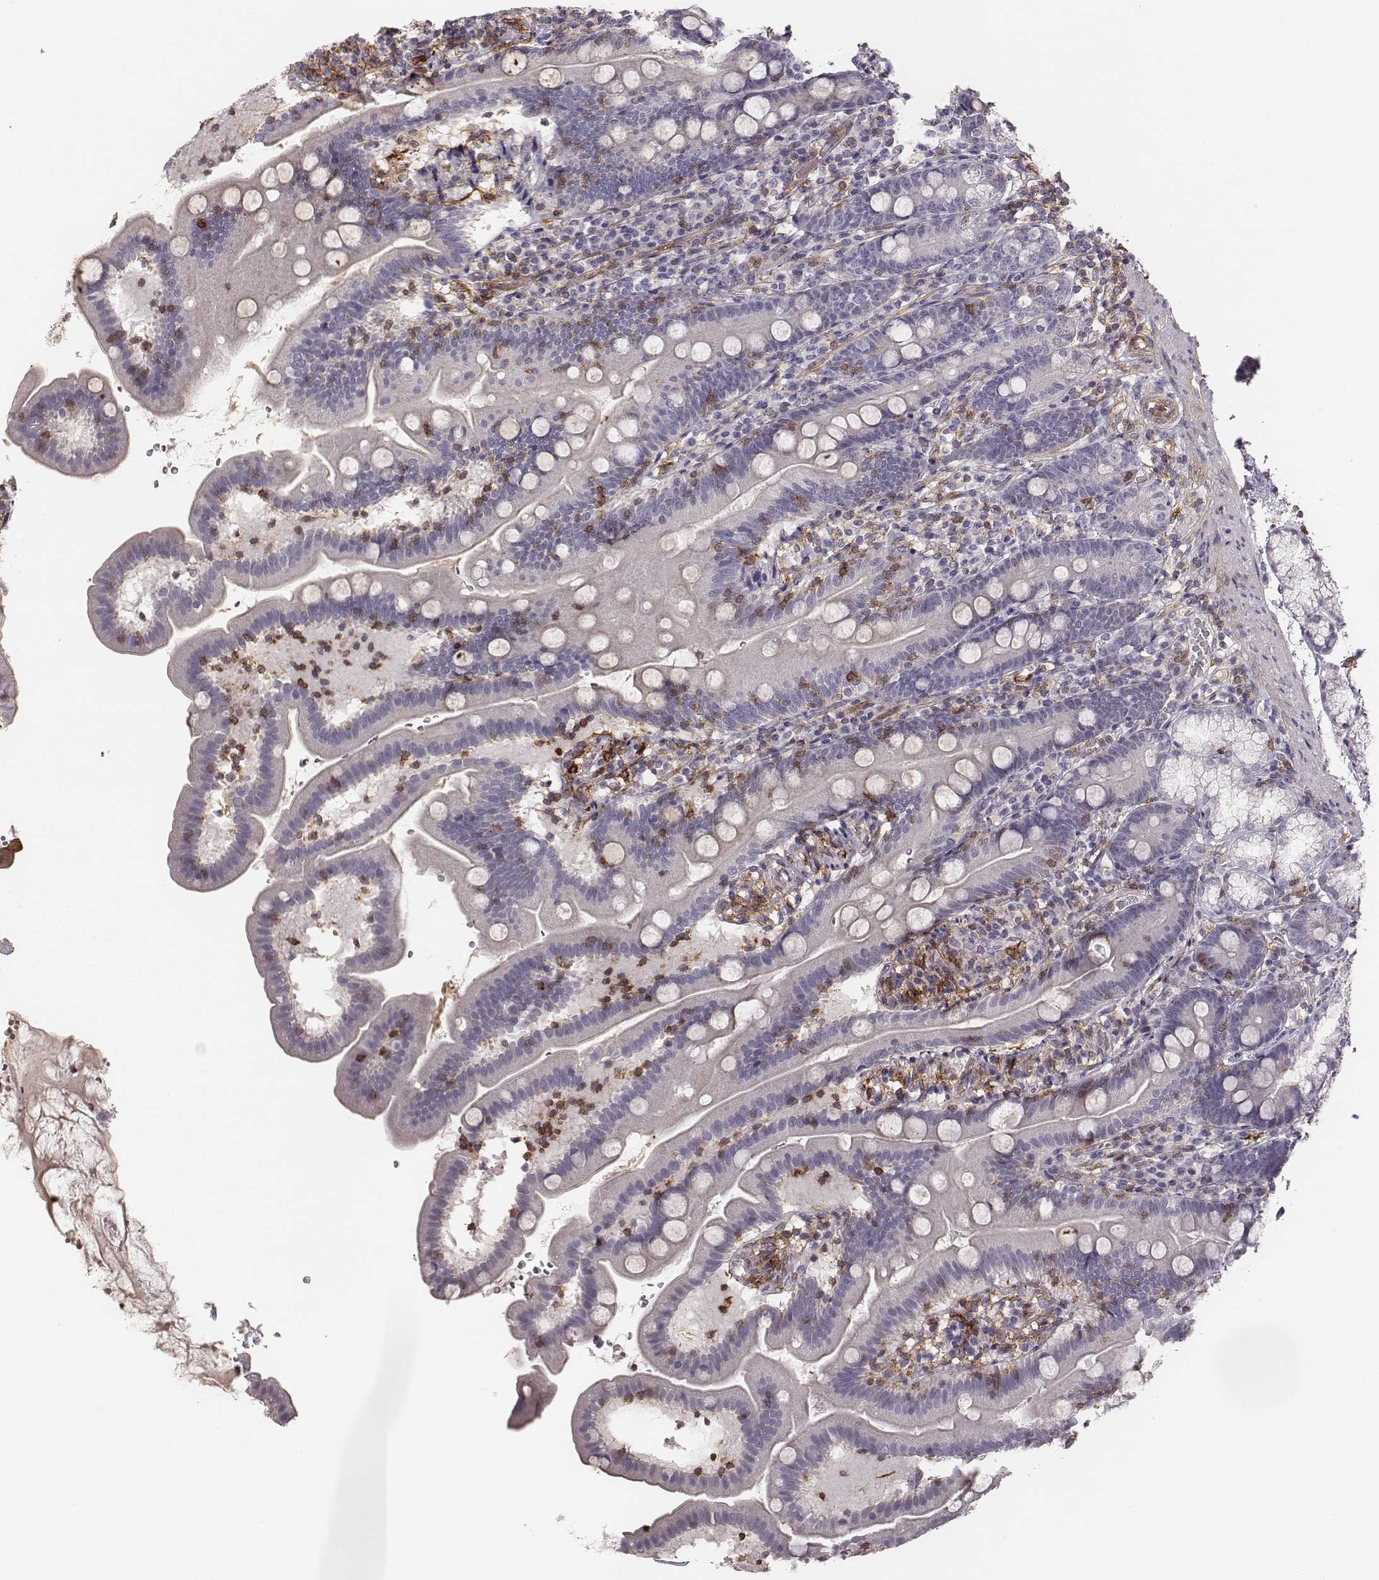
{"staining": {"intensity": "negative", "quantity": "none", "location": "none"}, "tissue": "duodenum", "cell_type": "Glandular cells", "image_type": "normal", "snomed": [{"axis": "morphology", "description": "Normal tissue, NOS"}, {"axis": "topography", "description": "Duodenum"}], "caption": "DAB immunohistochemical staining of benign duodenum displays no significant staining in glandular cells.", "gene": "ZYX", "patient": {"sex": "female", "age": 67}}